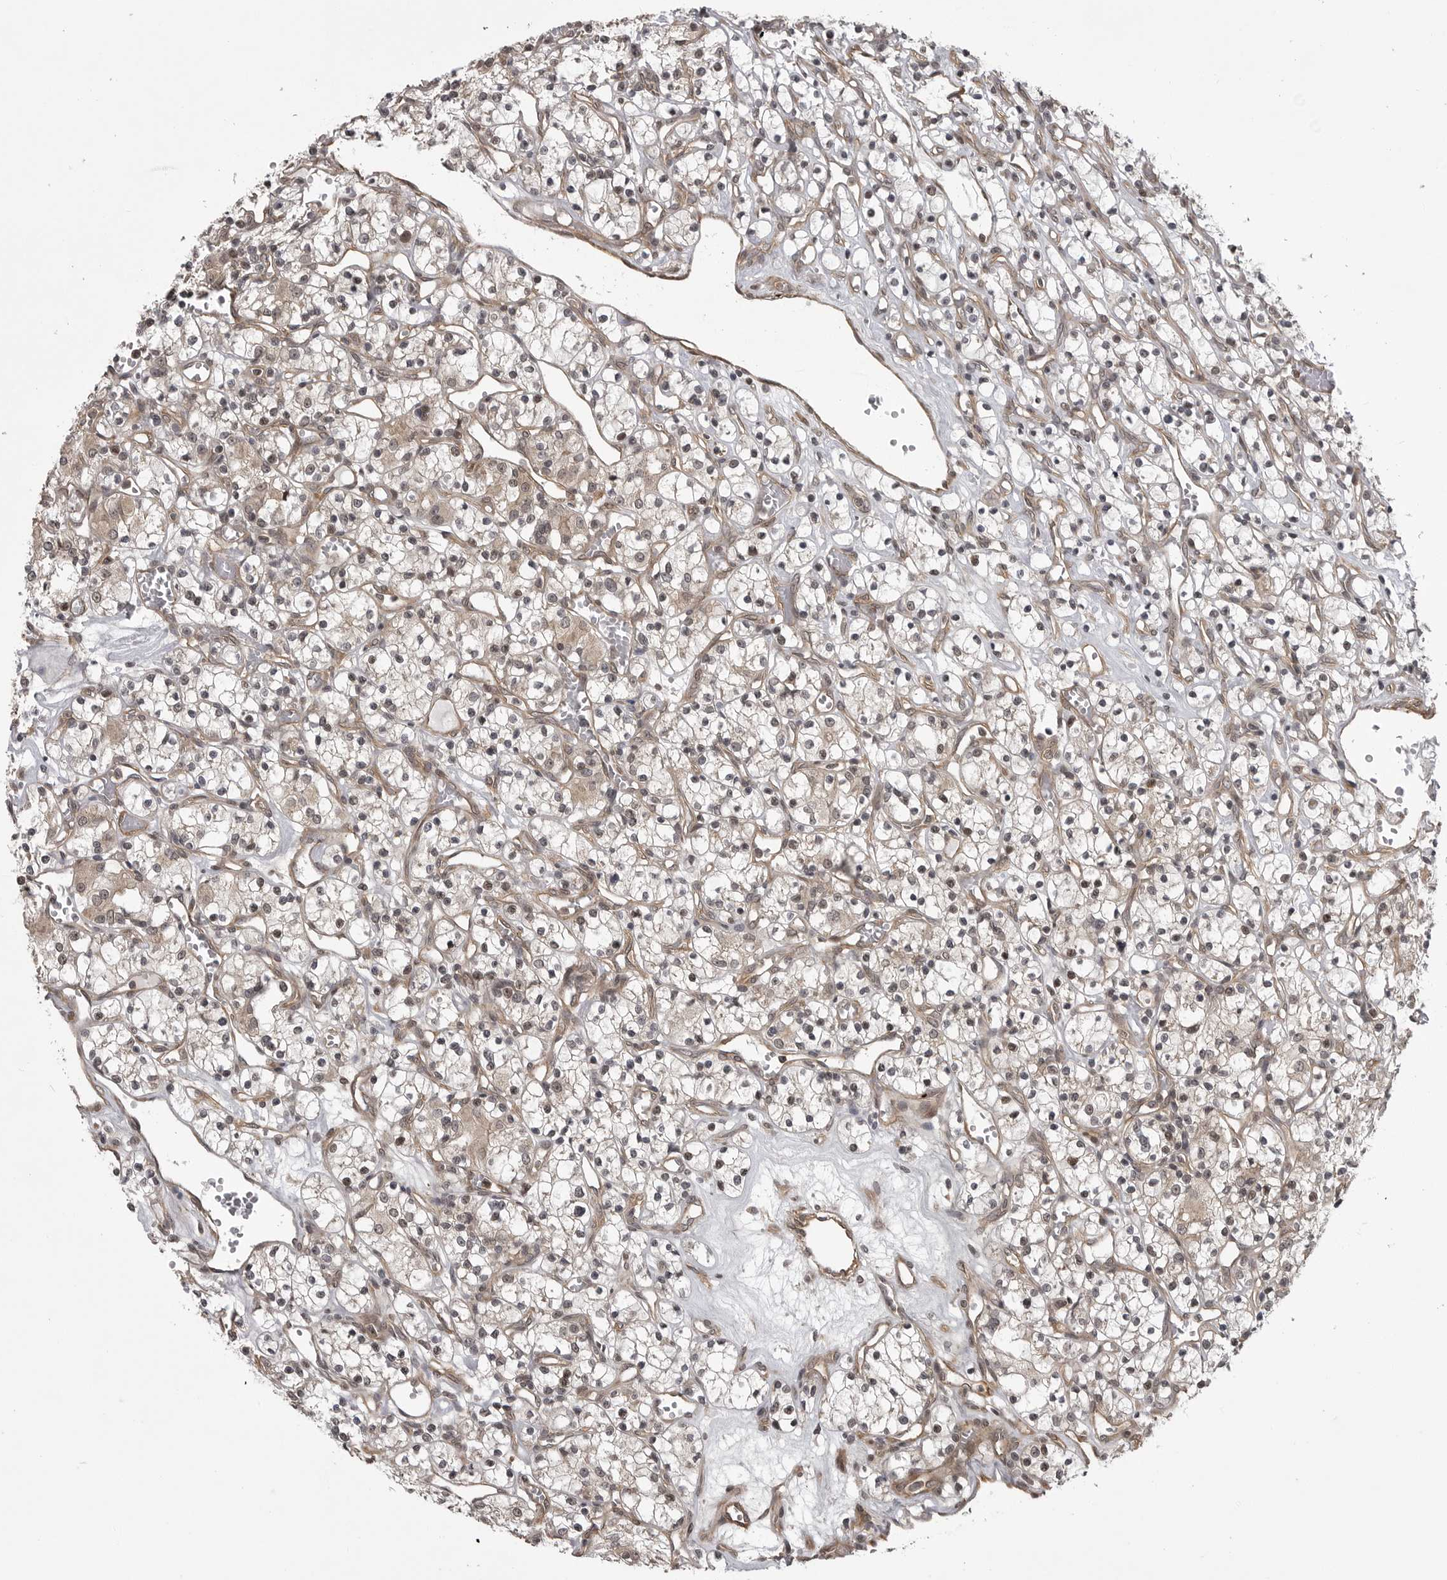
{"staining": {"intensity": "weak", "quantity": ">75%", "location": "nuclear"}, "tissue": "renal cancer", "cell_type": "Tumor cells", "image_type": "cancer", "snomed": [{"axis": "morphology", "description": "Adenocarcinoma, NOS"}, {"axis": "topography", "description": "Kidney"}], "caption": "Protein staining shows weak nuclear staining in approximately >75% of tumor cells in renal adenocarcinoma.", "gene": "SNX16", "patient": {"sex": "female", "age": 59}}